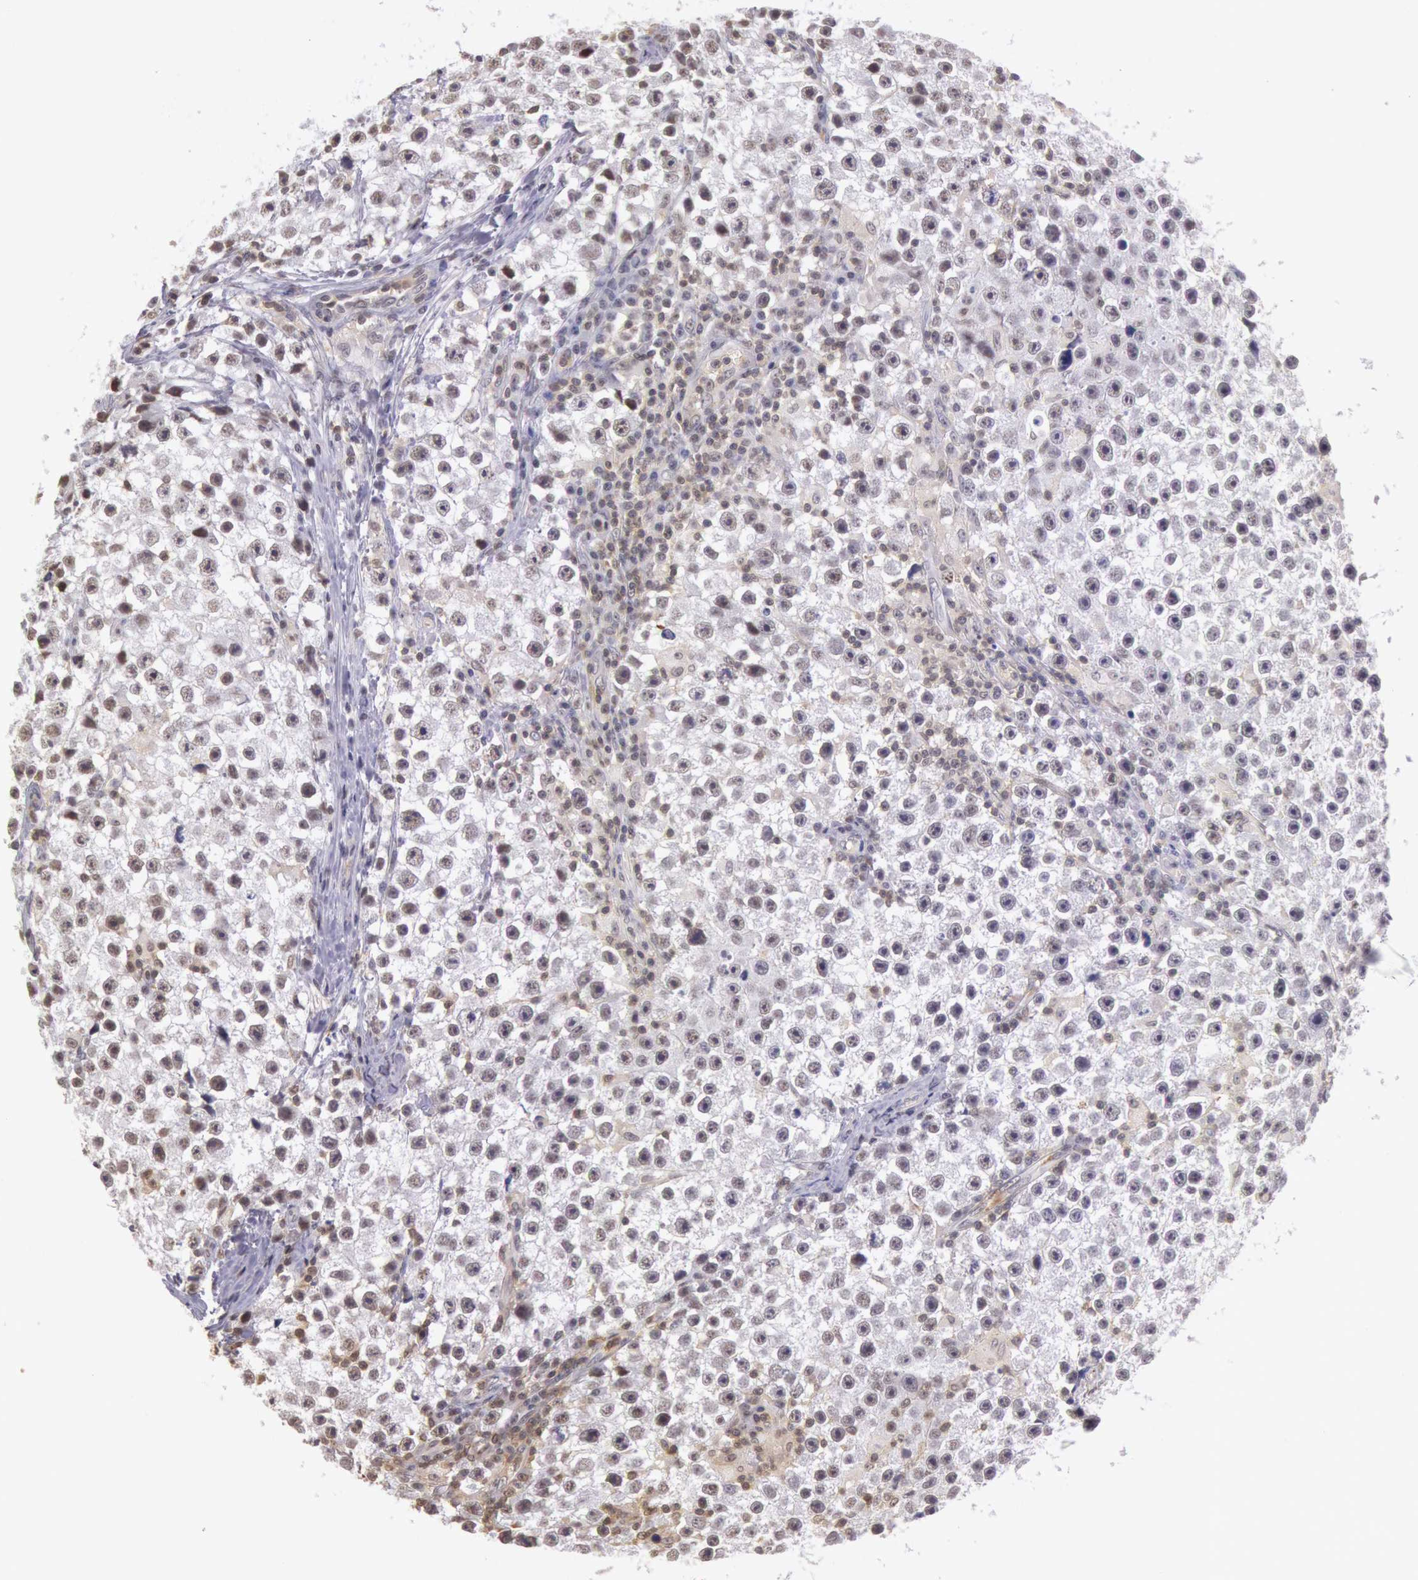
{"staining": {"intensity": "moderate", "quantity": "<25%", "location": "nuclear"}, "tissue": "testis cancer", "cell_type": "Tumor cells", "image_type": "cancer", "snomed": [{"axis": "morphology", "description": "Seminoma, NOS"}, {"axis": "topography", "description": "Testis"}], "caption": "Human seminoma (testis) stained with a brown dye exhibits moderate nuclear positive staining in about <25% of tumor cells.", "gene": "HIF1A", "patient": {"sex": "male", "age": 35}}